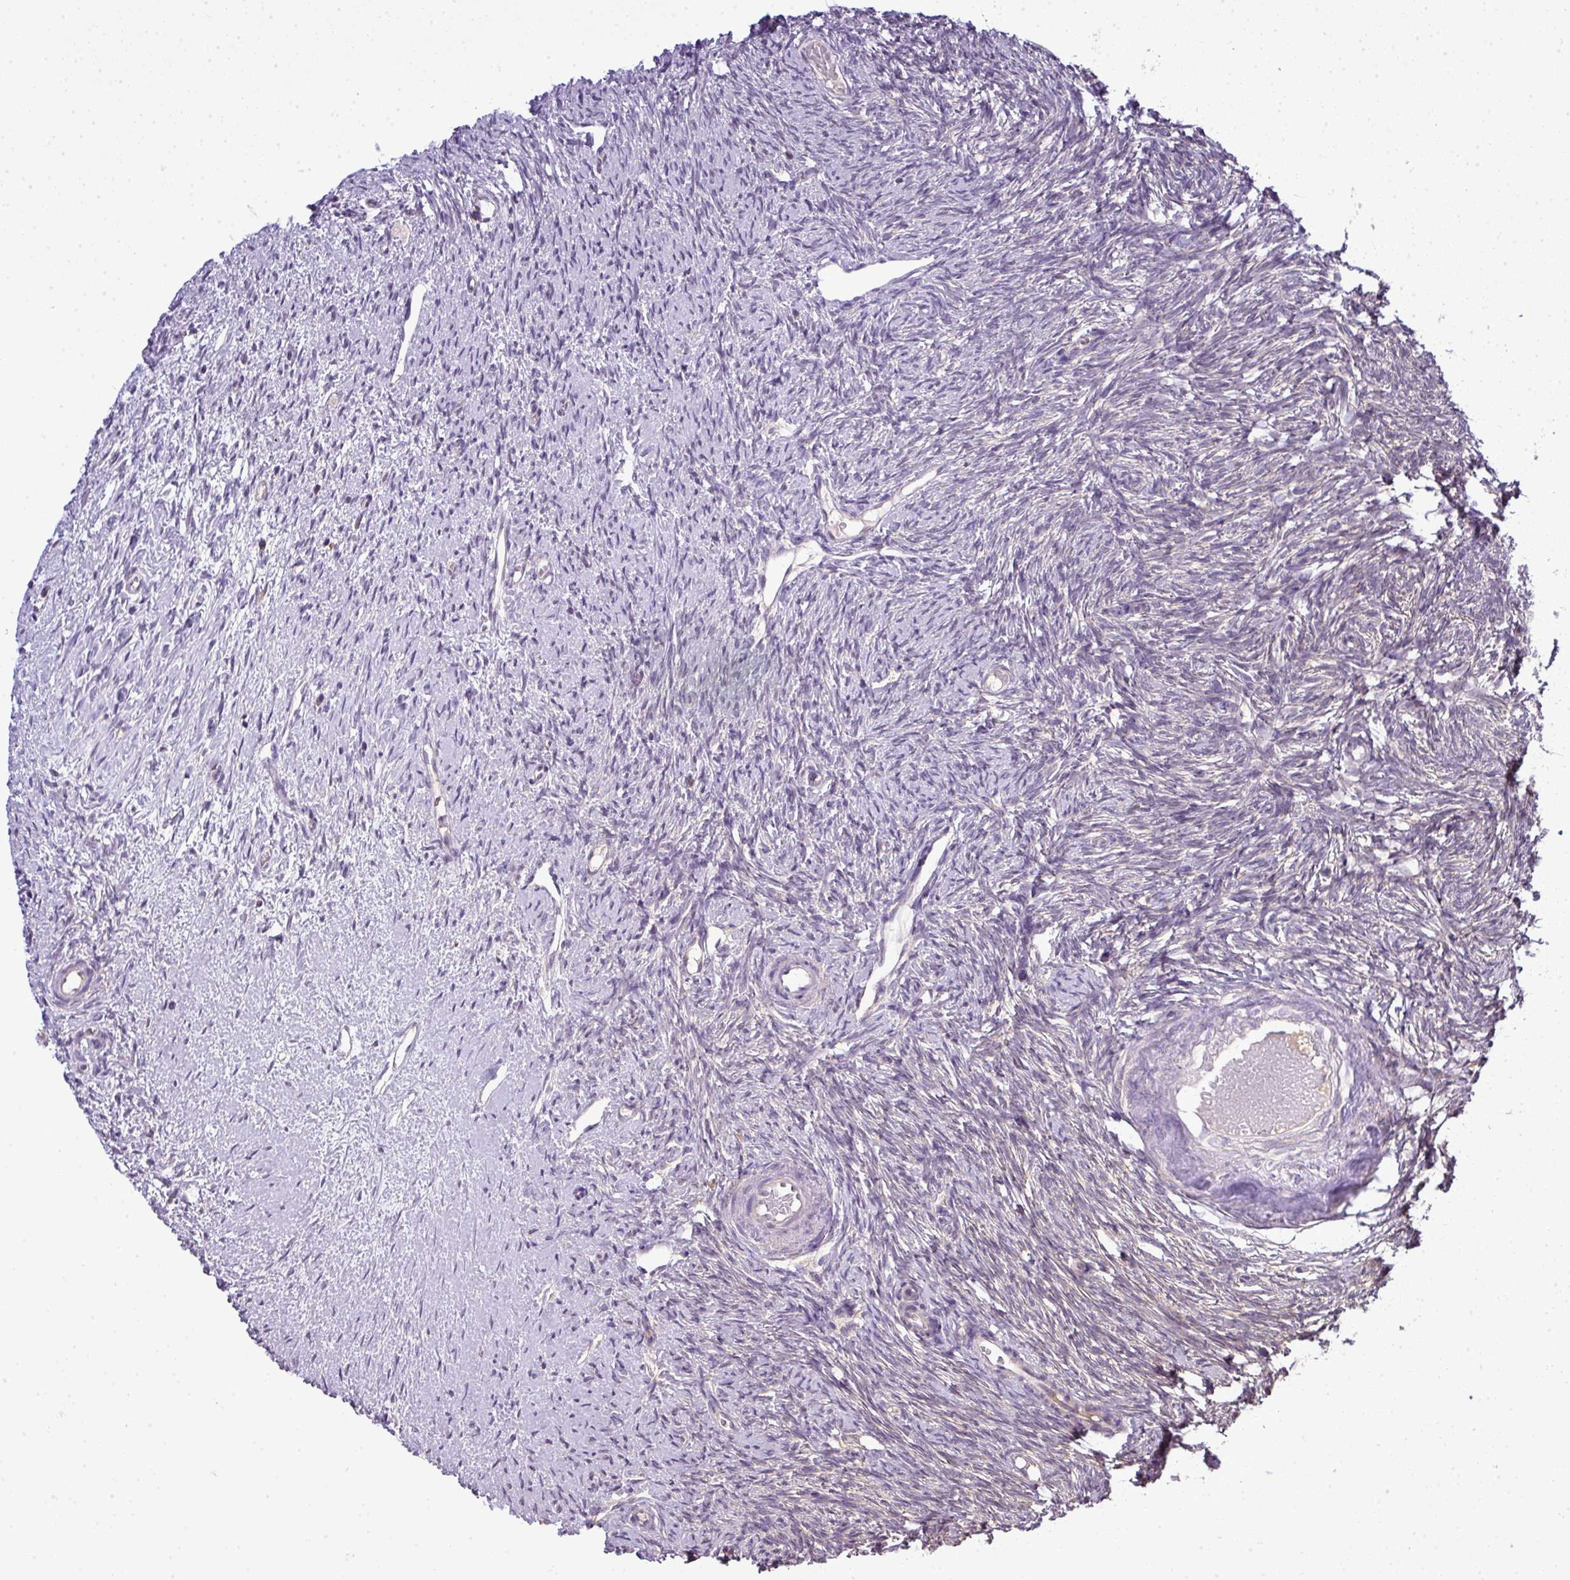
{"staining": {"intensity": "negative", "quantity": "none", "location": "none"}, "tissue": "ovary", "cell_type": "Ovarian stroma cells", "image_type": "normal", "snomed": [{"axis": "morphology", "description": "Normal tissue, NOS"}, {"axis": "topography", "description": "Ovary"}], "caption": "Immunohistochemical staining of normal ovary displays no significant positivity in ovarian stroma cells. The staining was performed using DAB (3,3'-diaminobenzidine) to visualize the protein expression in brown, while the nuclei were stained in blue with hematoxylin (Magnification: 20x).", "gene": "STAT5A", "patient": {"sex": "female", "age": 51}}